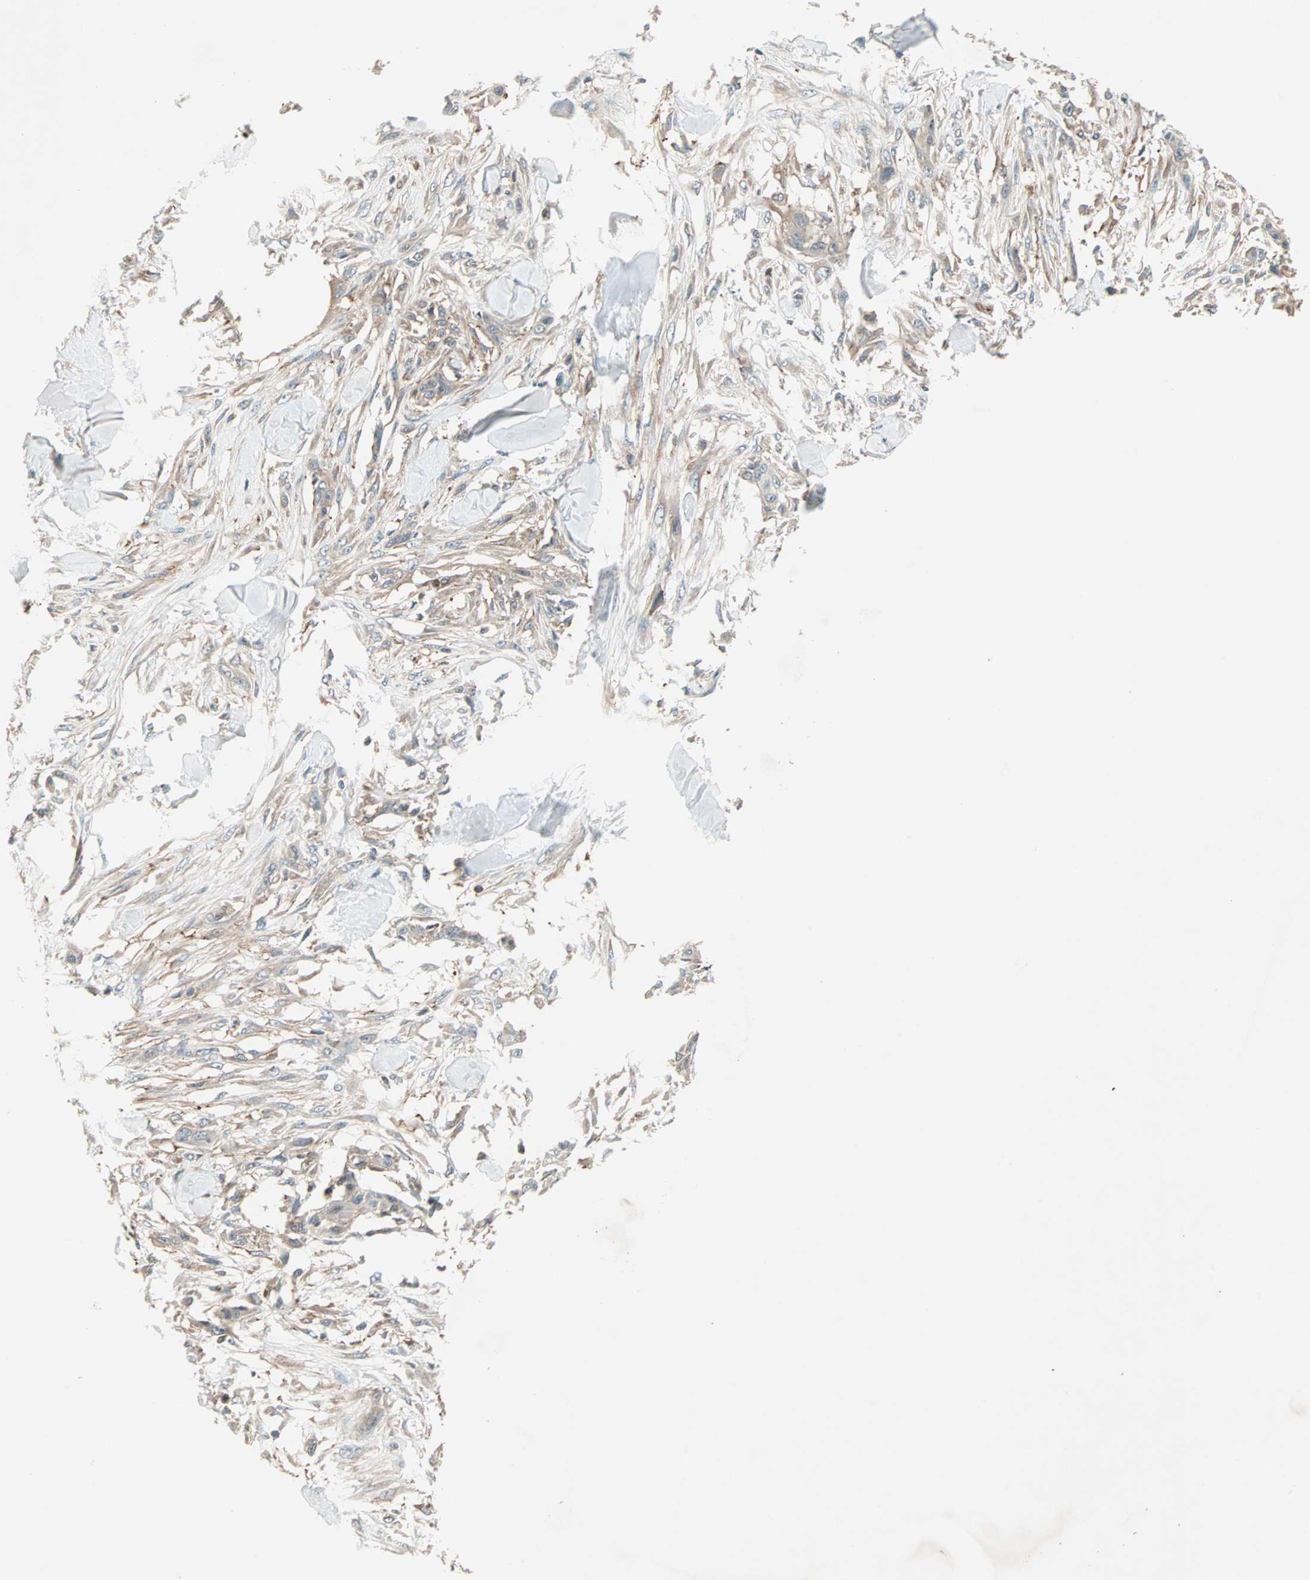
{"staining": {"intensity": "weak", "quantity": ">75%", "location": "cytoplasmic/membranous"}, "tissue": "skin cancer", "cell_type": "Tumor cells", "image_type": "cancer", "snomed": [{"axis": "morphology", "description": "Squamous cell carcinoma, NOS"}, {"axis": "topography", "description": "Skin"}], "caption": "Skin cancer (squamous cell carcinoma) stained with immunohistochemistry reveals weak cytoplasmic/membranous staining in about >75% of tumor cells. (Stains: DAB (3,3'-diaminobenzidine) in brown, nuclei in blue, Microscopy: brightfield microscopy at high magnification).", "gene": "TEC", "patient": {"sex": "female", "age": 59}}